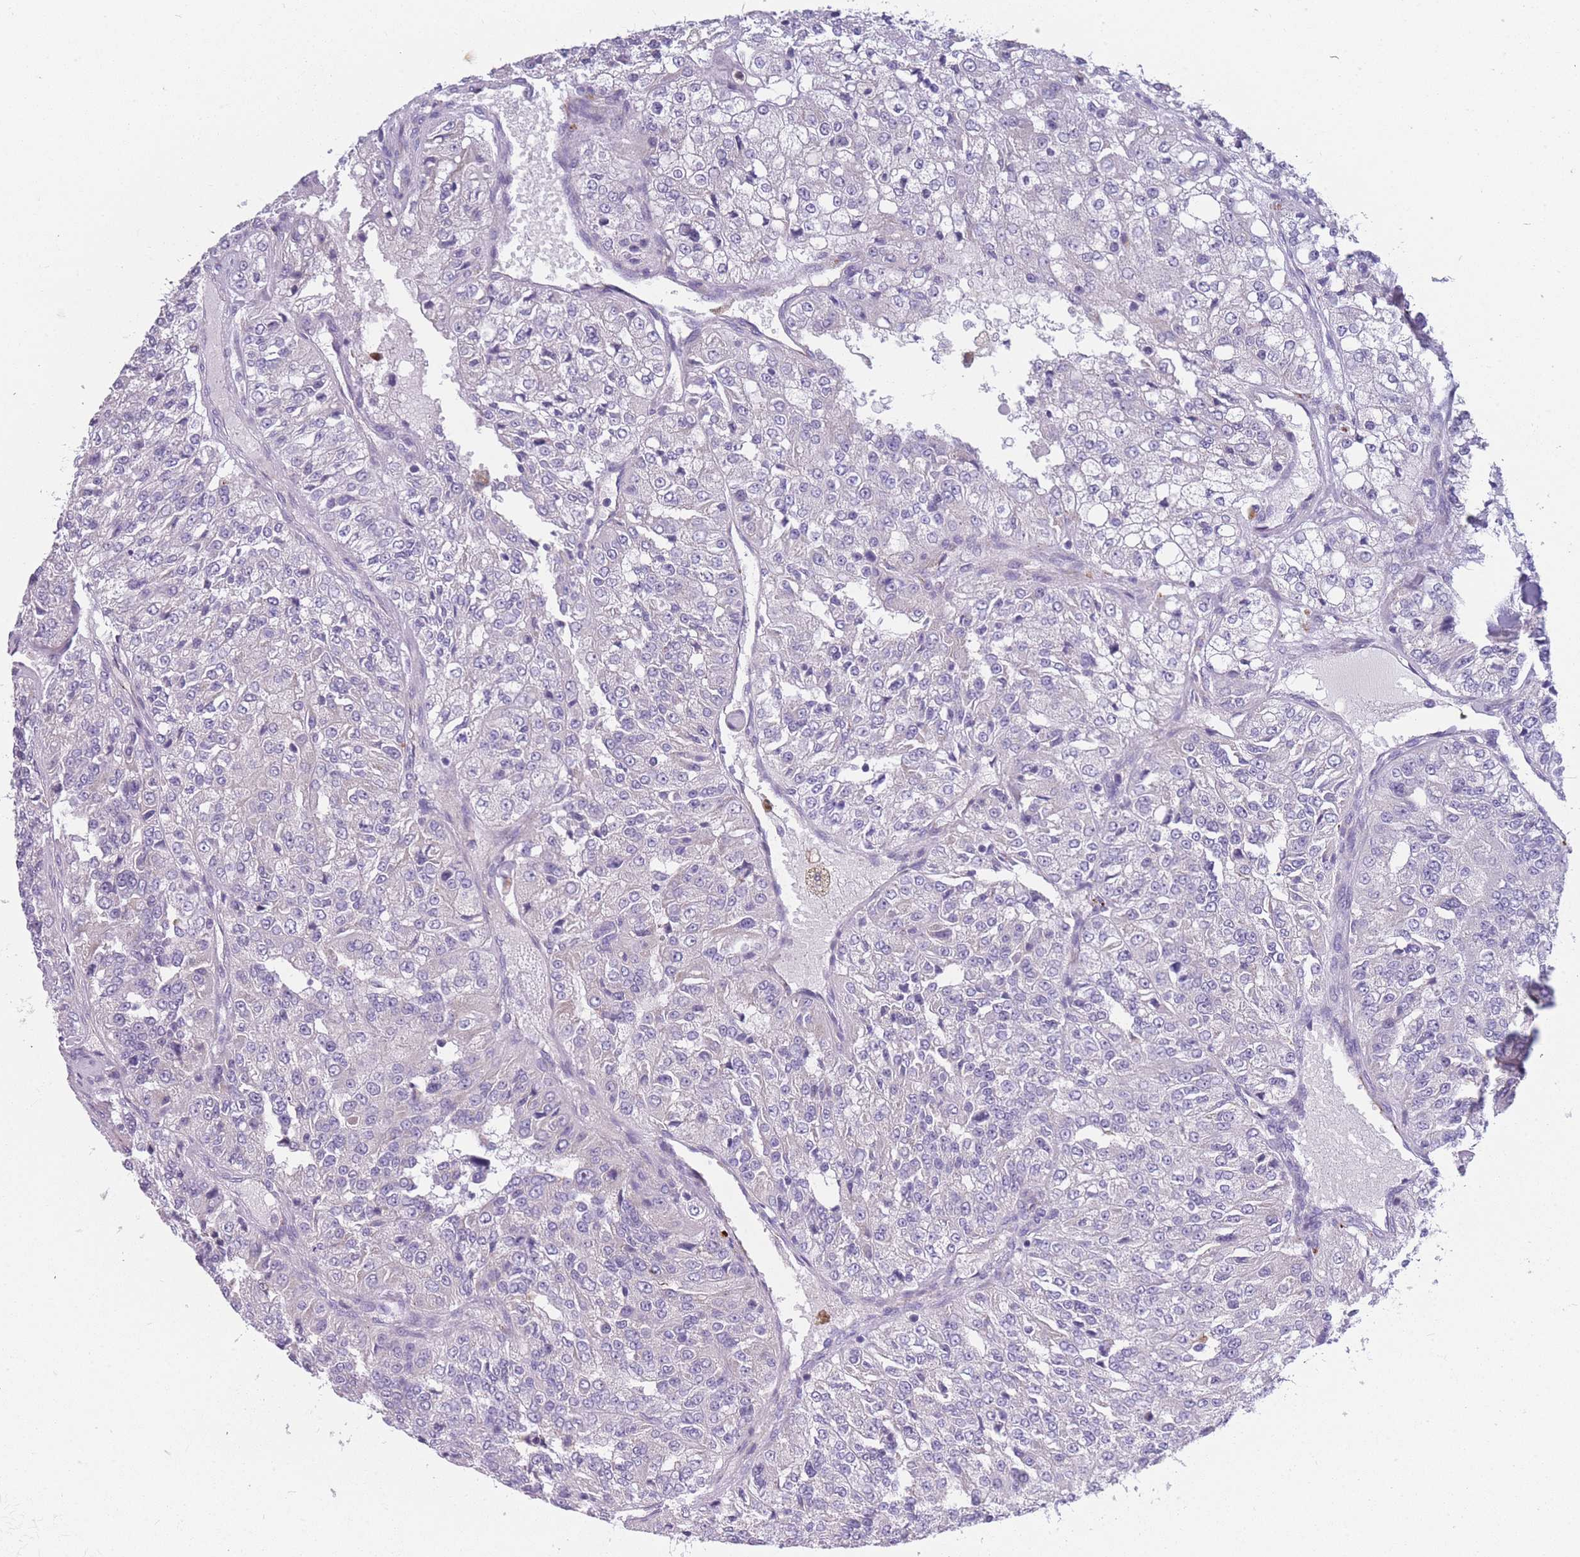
{"staining": {"intensity": "negative", "quantity": "none", "location": "none"}, "tissue": "renal cancer", "cell_type": "Tumor cells", "image_type": "cancer", "snomed": [{"axis": "morphology", "description": "Adenocarcinoma, NOS"}, {"axis": "topography", "description": "Kidney"}], "caption": "This is a histopathology image of immunohistochemistry (IHC) staining of adenocarcinoma (renal), which shows no staining in tumor cells. The staining was performed using DAB (3,3'-diaminobenzidine) to visualize the protein expression in brown, while the nuclei were stained in blue with hematoxylin (Magnification: 20x).", "gene": "NDUFAF6", "patient": {"sex": "female", "age": 63}}